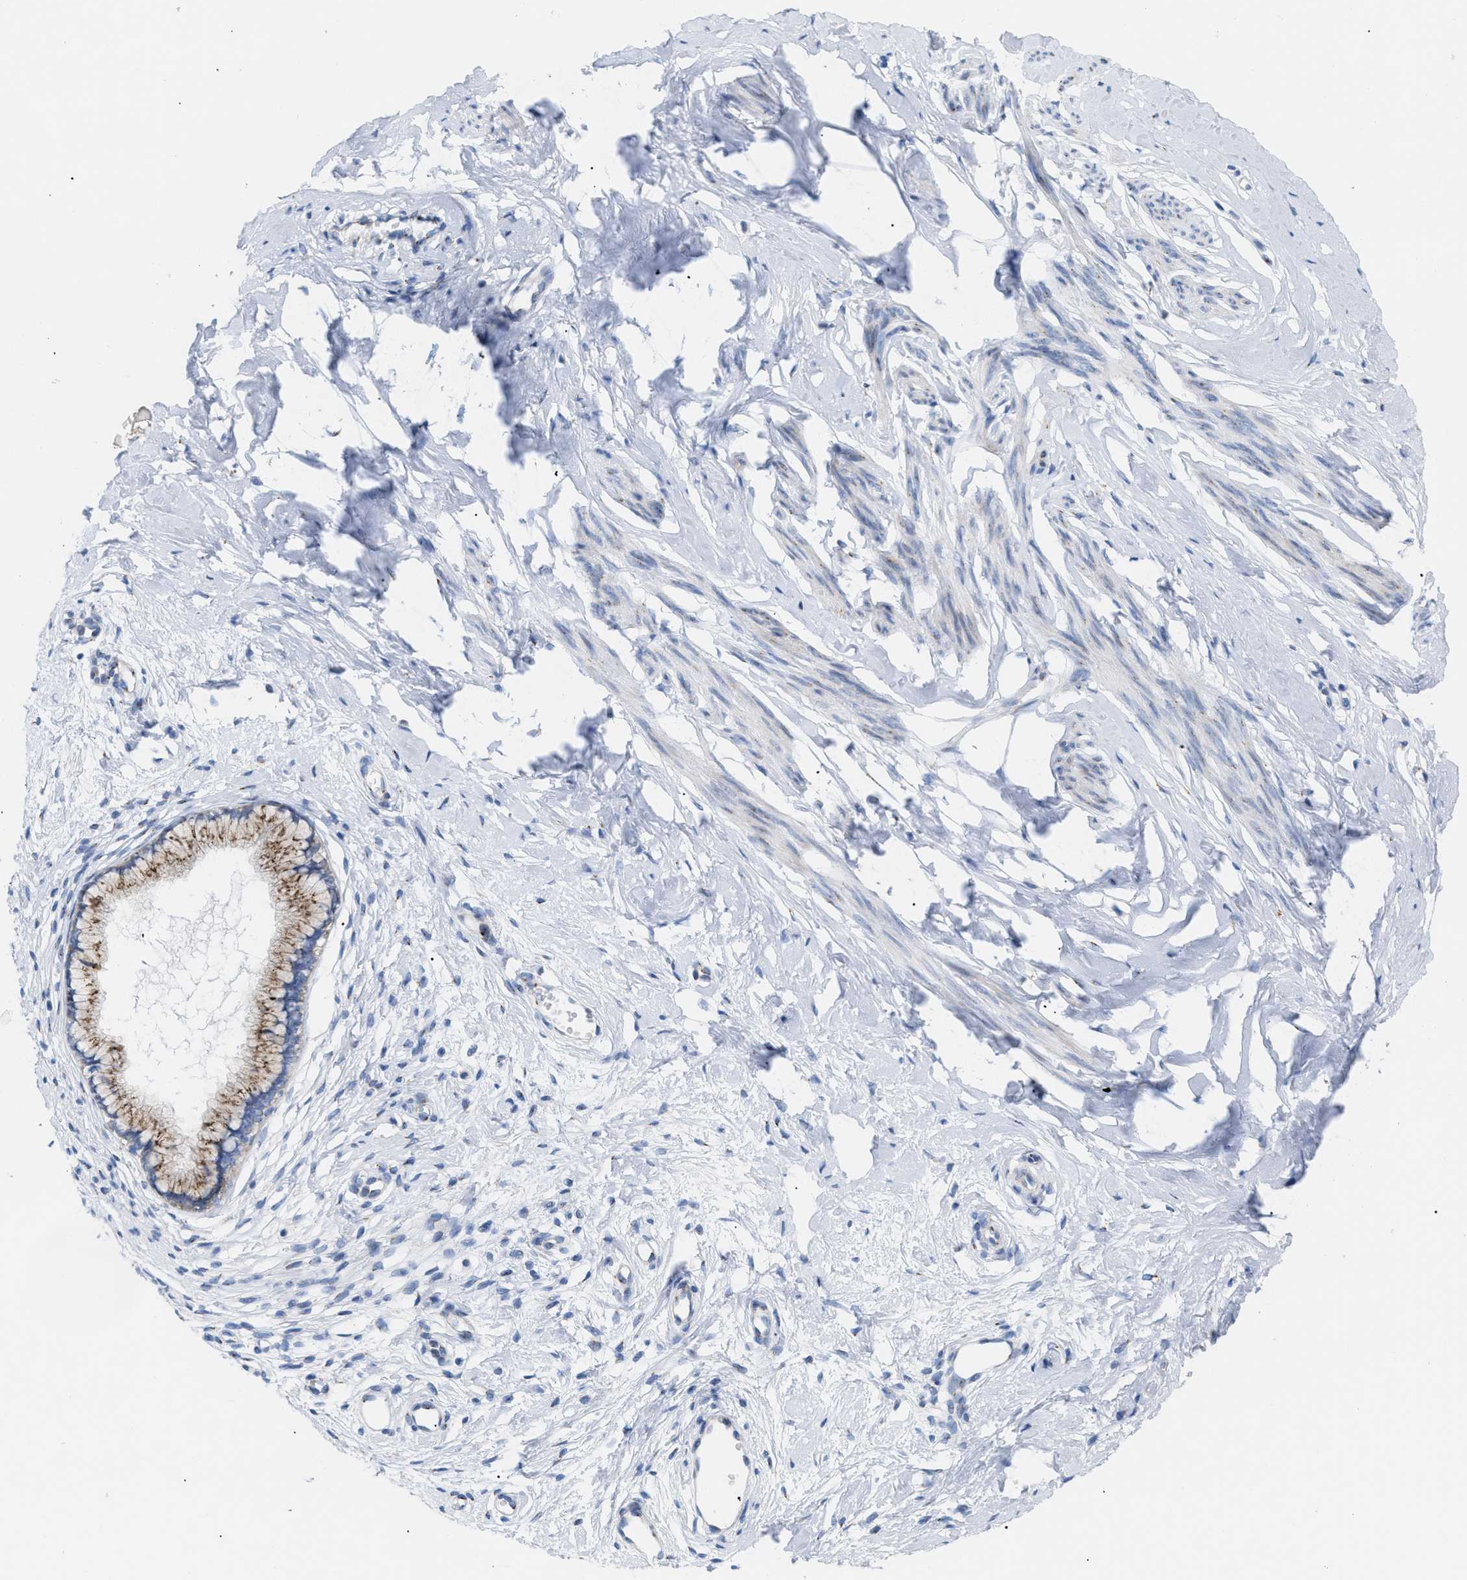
{"staining": {"intensity": "moderate", "quantity": ">75%", "location": "cytoplasmic/membranous"}, "tissue": "cervix", "cell_type": "Glandular cells", "image_type": "normal", "snomed": [{"axis": "morphology", "description": "Normal tissue, NOS"}, {"axis": "topography", "description": "Cervix"}], "caption": "Brown immunohistochemical staining in unremarkable human cervix shows moderate cytoplasmic/membranous positivity in about >75% of glandular cells. The protein of interest is stained brown, and the nuclei are stained in blue (DAB IHC with brightfield microscopy, high magnification).", "gene": "TMEM17", "patient": {"sex": "female", "age": 65}}